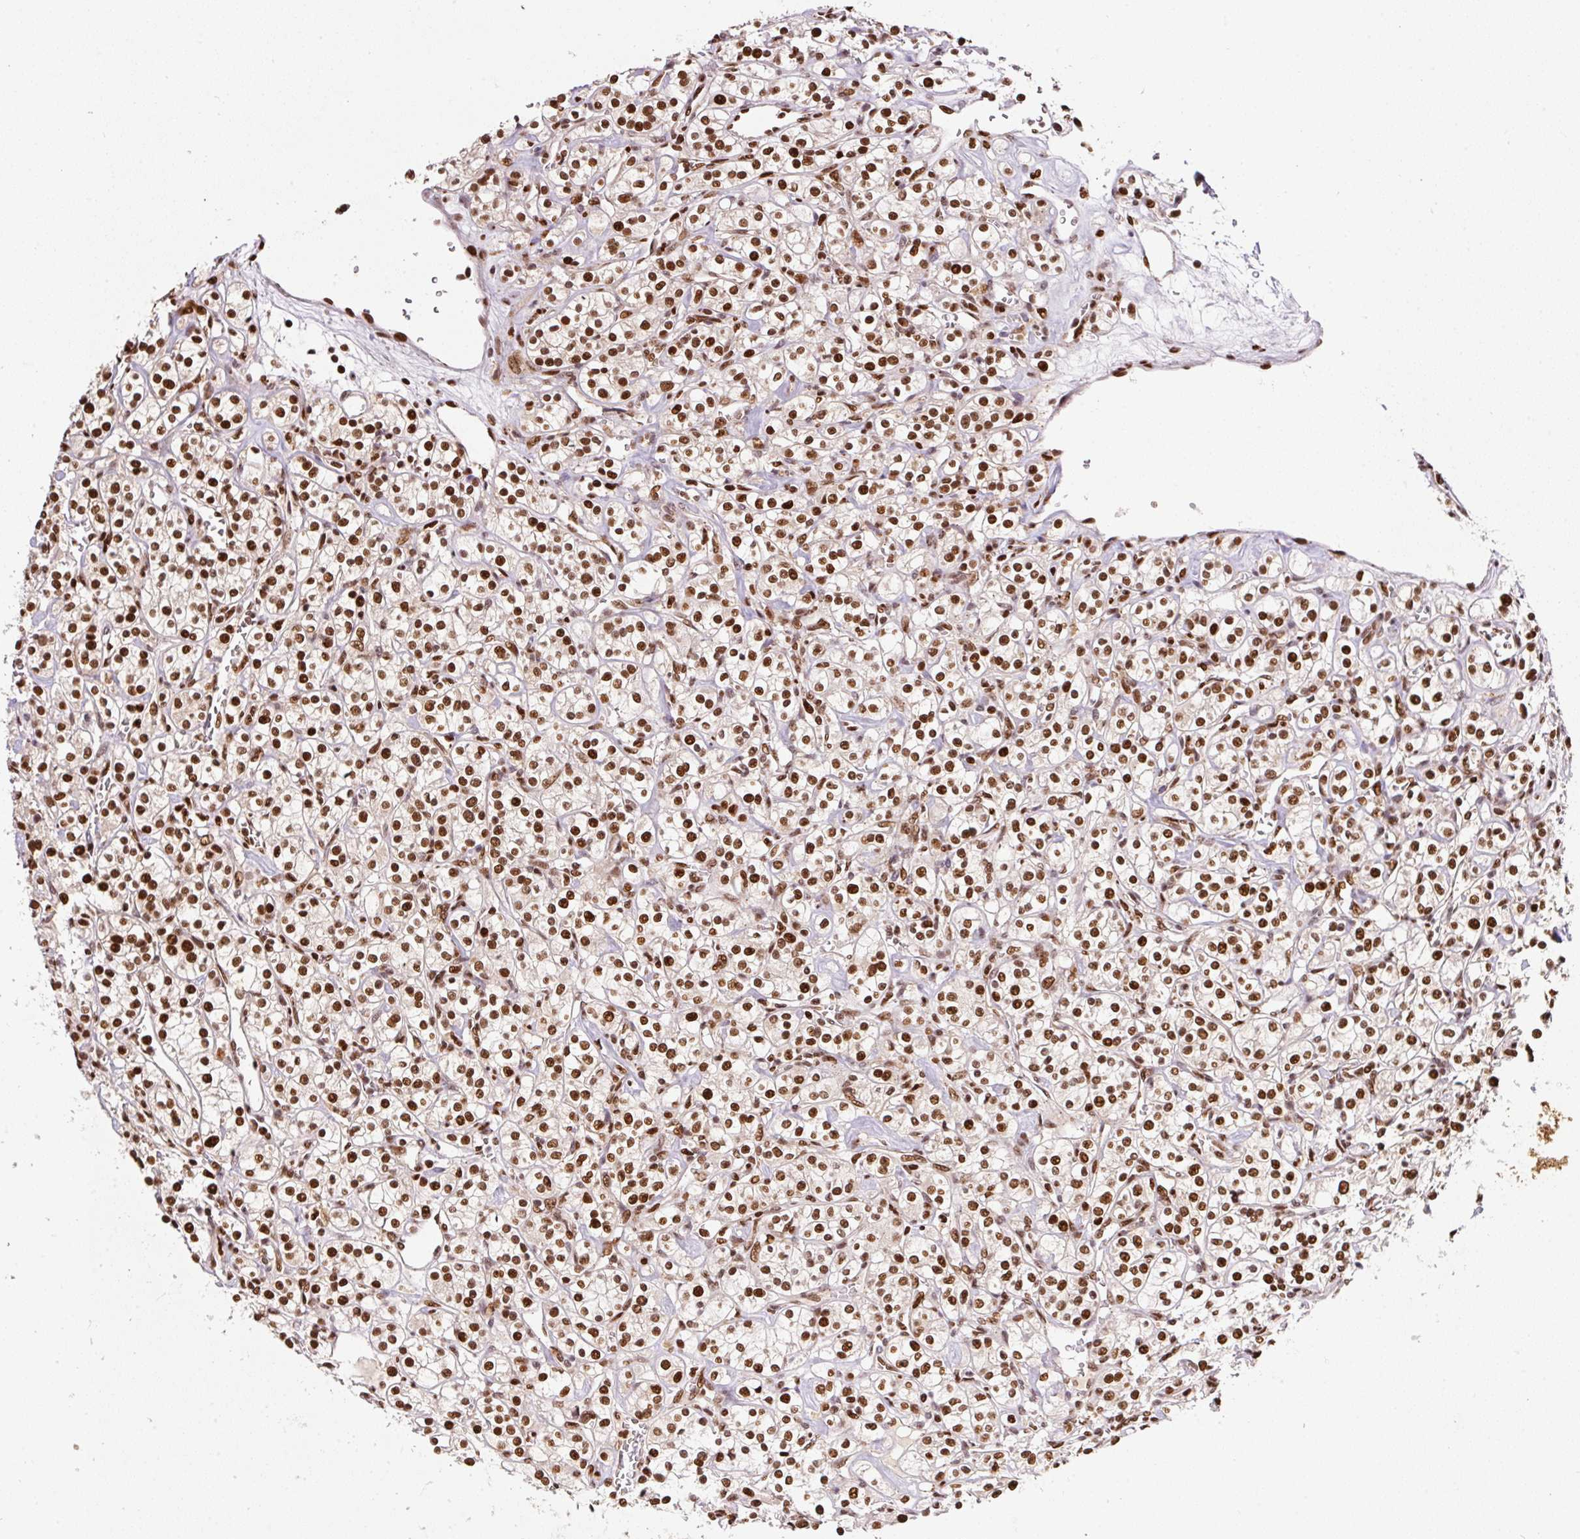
{"staining": {"intensity": "strong", "quantity": ">75%", "location": "nuclear"}, "tissue": "renal cancer", "cell_type": "Tumor cells", "image_type": "cancer", "snomed": [{"axis": "morphology", "description": "Adenocarcinoma, NOS"}, {"axis": "topography", "description": "Kidney"}], "caption": "Immunohistochemical staining of adenocarcinoma (renal) displays high levels of strong nuclear positivity in about >75% of tumor cells.", "gene": "GPR139", "patient": {"sex": "male", "age": 77}}